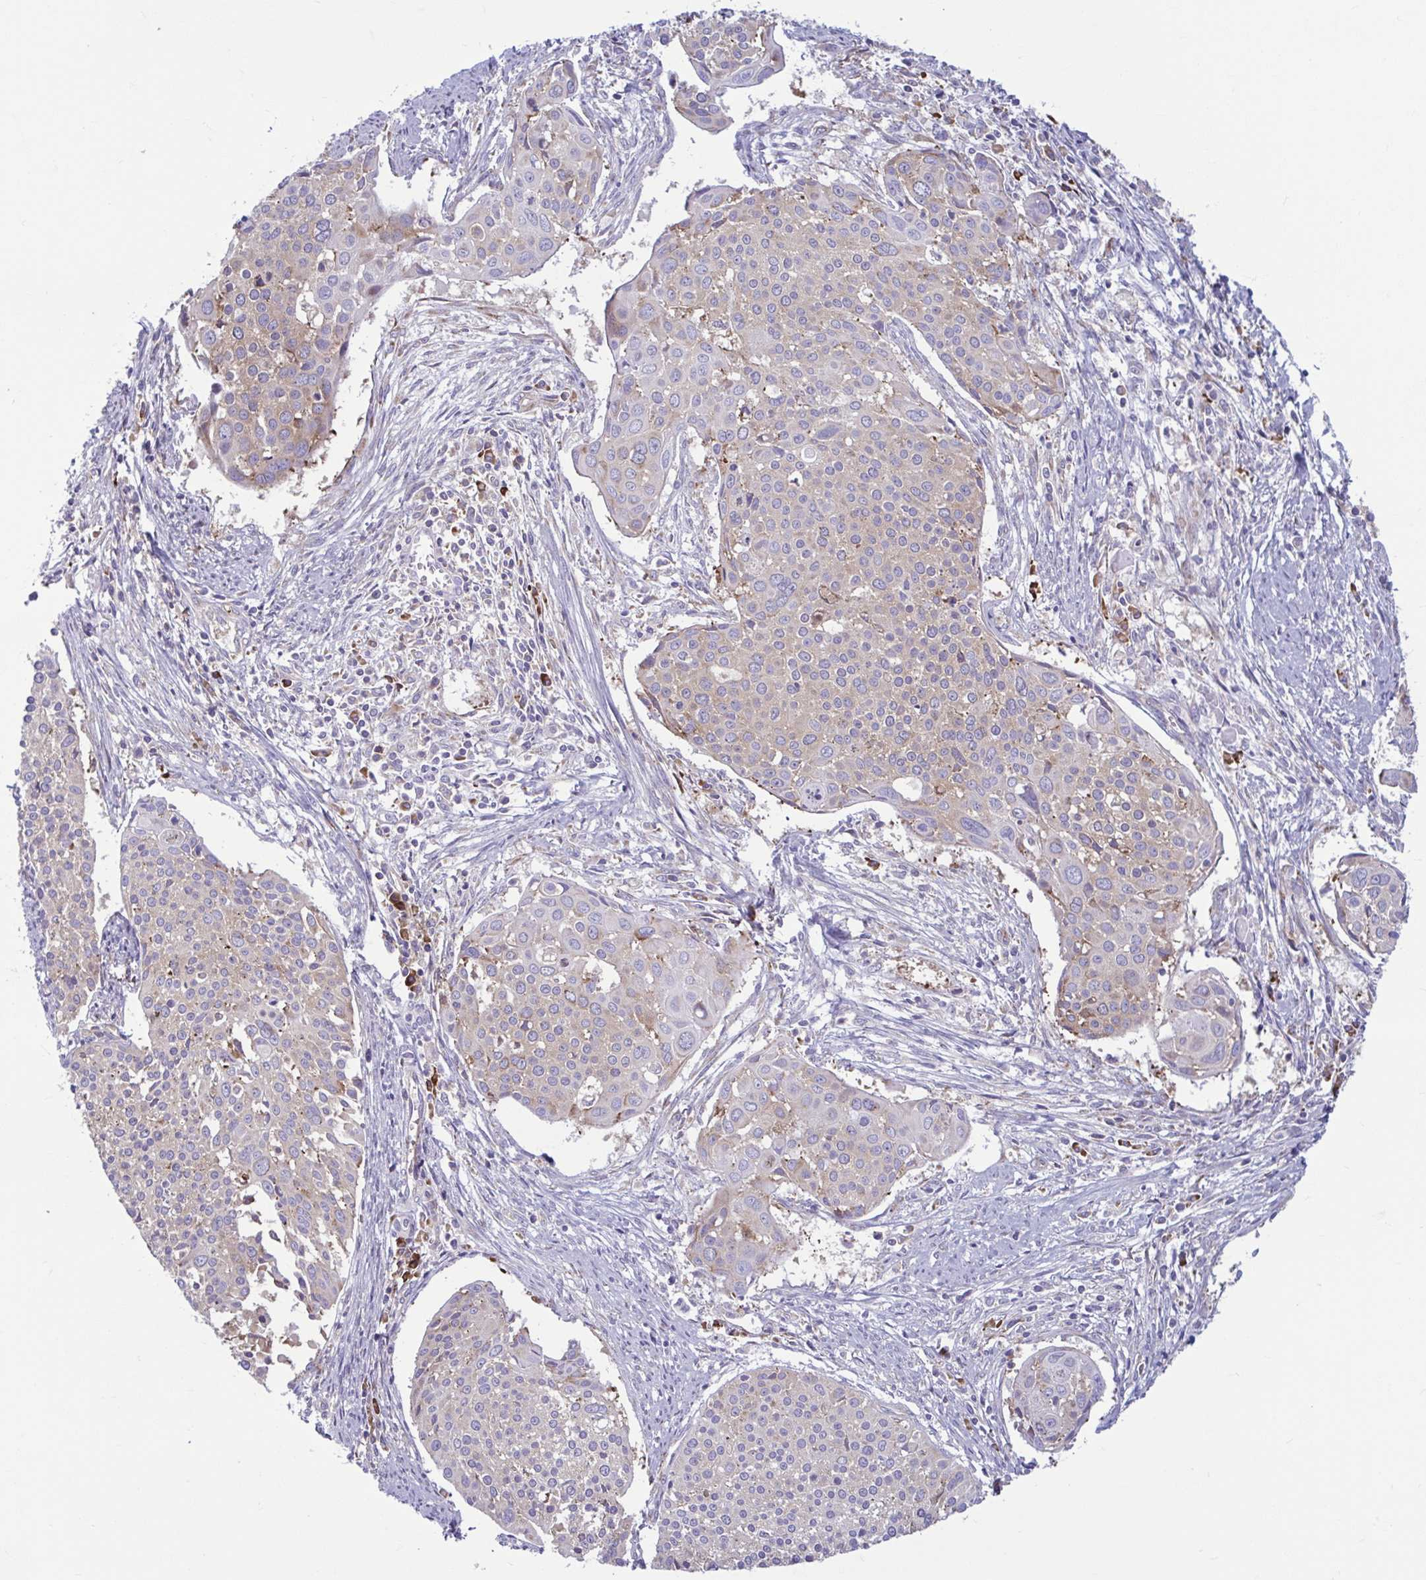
{"staining": {"intensity": "weak", "quantity": "25%-75%", "location": "cytoplasmic/membranous"}, "tissue": "cervical cancer", "cell_type": "Tumor cells", "image_type": "cancer", "snomed": [{"axis": "morphology", "description": "Squamous cell carcinoma, NOS"}, {"axis": "topography", "description": "Cervix"}], "caption": "Weak cytoplasmic/membranous protein positivity is appreciated in approximately 25%-75% of tumor cells in cervical squamous cell carcinoma. Nuclei are stained in blue.", "gene": "RPS16", "patient": {"sex": "female", "age": 39}}